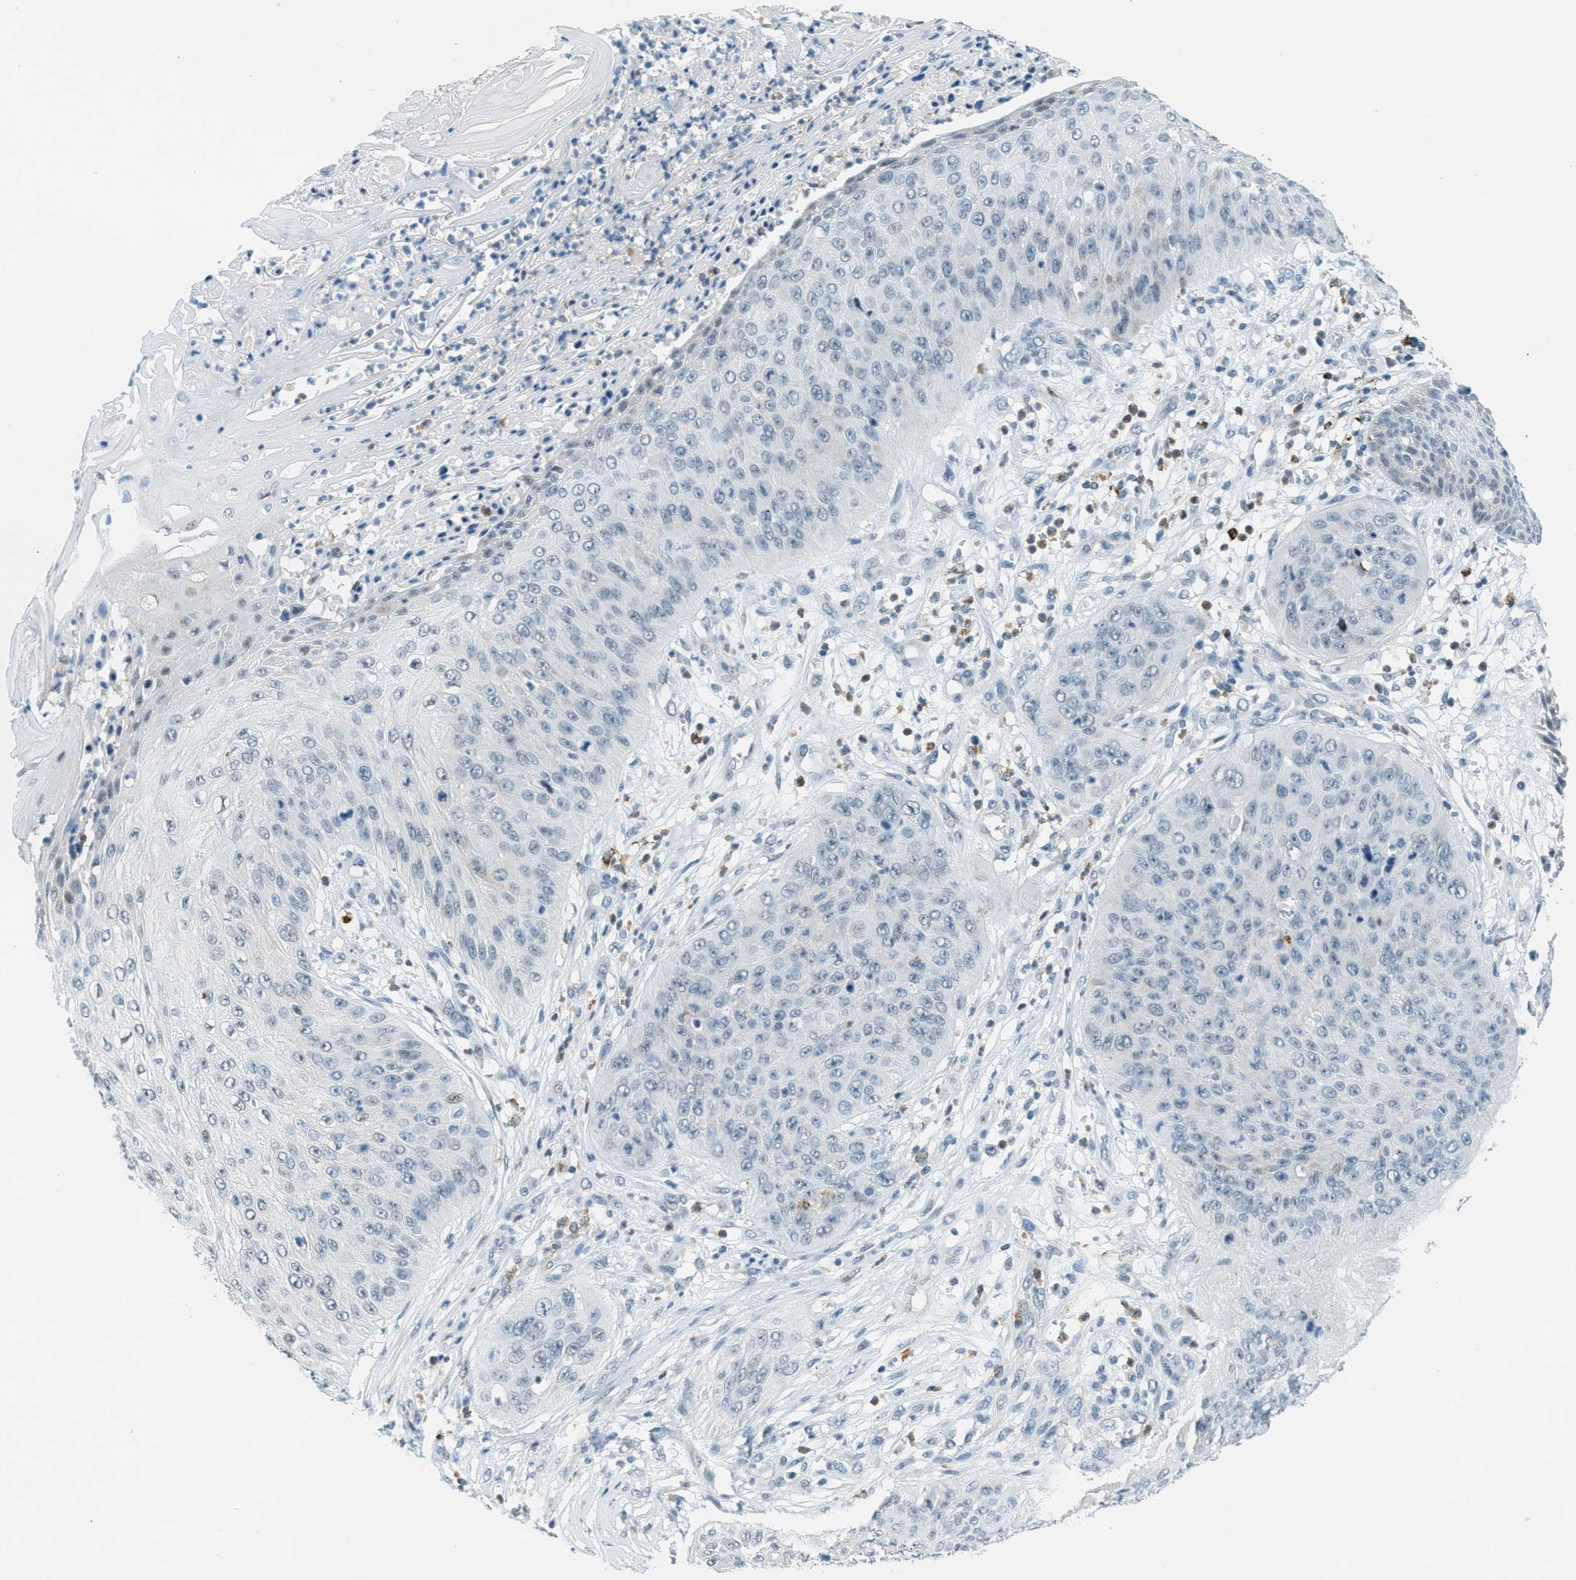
{"staining": {"intensity": "negative", "quantity": "none", "location": "none"}, "tissue": "skin cancer", "cell_type": "Tumor cells", "image_type": "cancer", "snomed": [{"axis": "morphology", "description": "Squamous cell carcinoma, NOS"}, {"axis": "topography", "description": "Skin"}], "caption": "This is an IHC histopathology image of skin squamous cell carcinoma. There is no expression in tumor cells.", "gene": "FYN", "patient": {"sex": "female", "age": 80}}